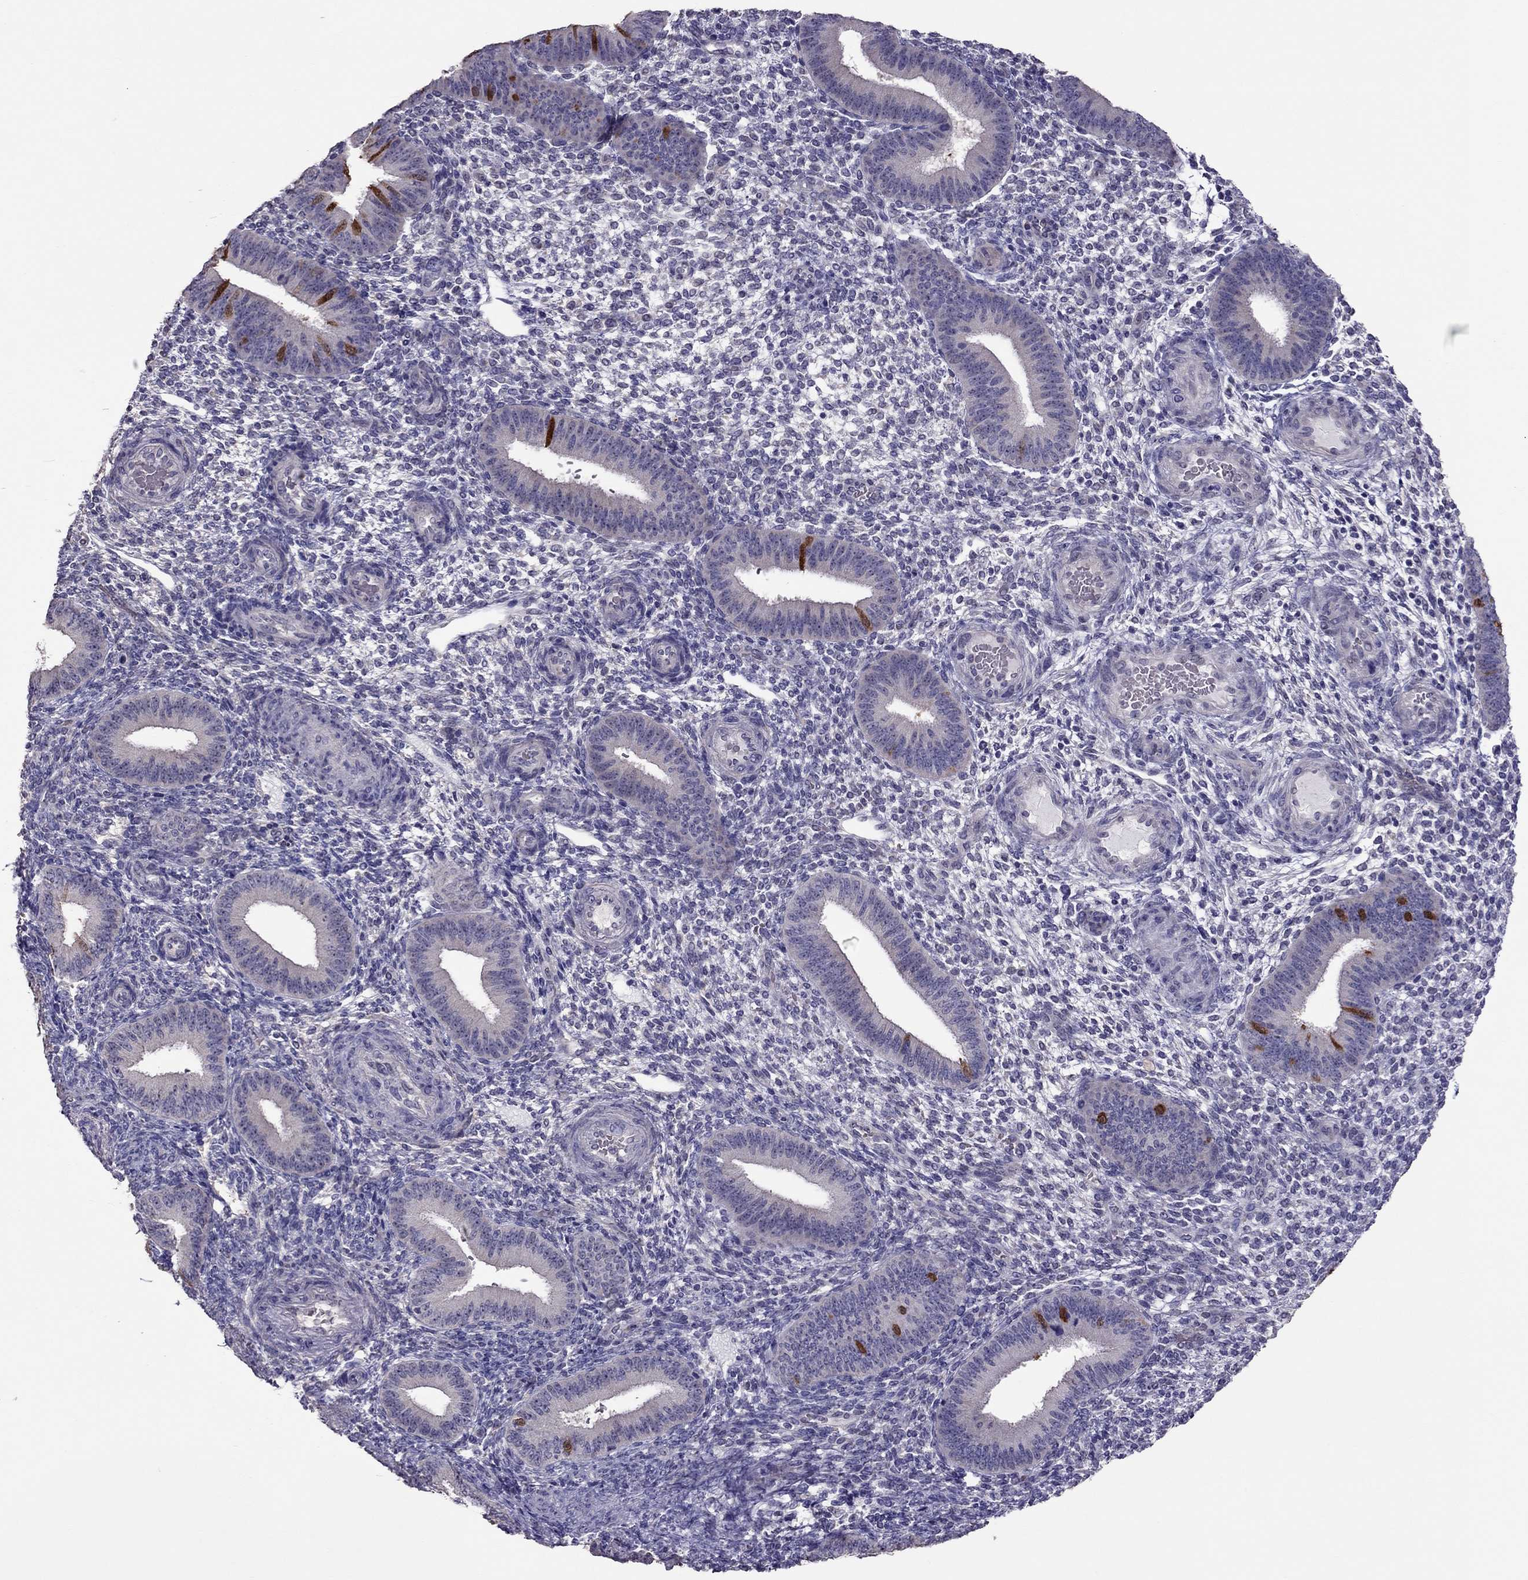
{"staining": {"intensity": "negative", "quantity": "none", "location": "none"}, "tissue": "endometrium", "cell_type": "Cells in endometrial stroma", "image_type": "normal", "snomed": [{"axis": "morphology", "description": "Normal tissue, NOS"}, {"axis": "topography", "description": "Endometrium"}], "caption": "This is a photomicrograph of immunohistochemistry (IHC) staining of benign endometrium, which shows no positivity in cells in endometrial stroma.", "gene": "LRRC46", "patient": {"sex": "female", "age": 39}}